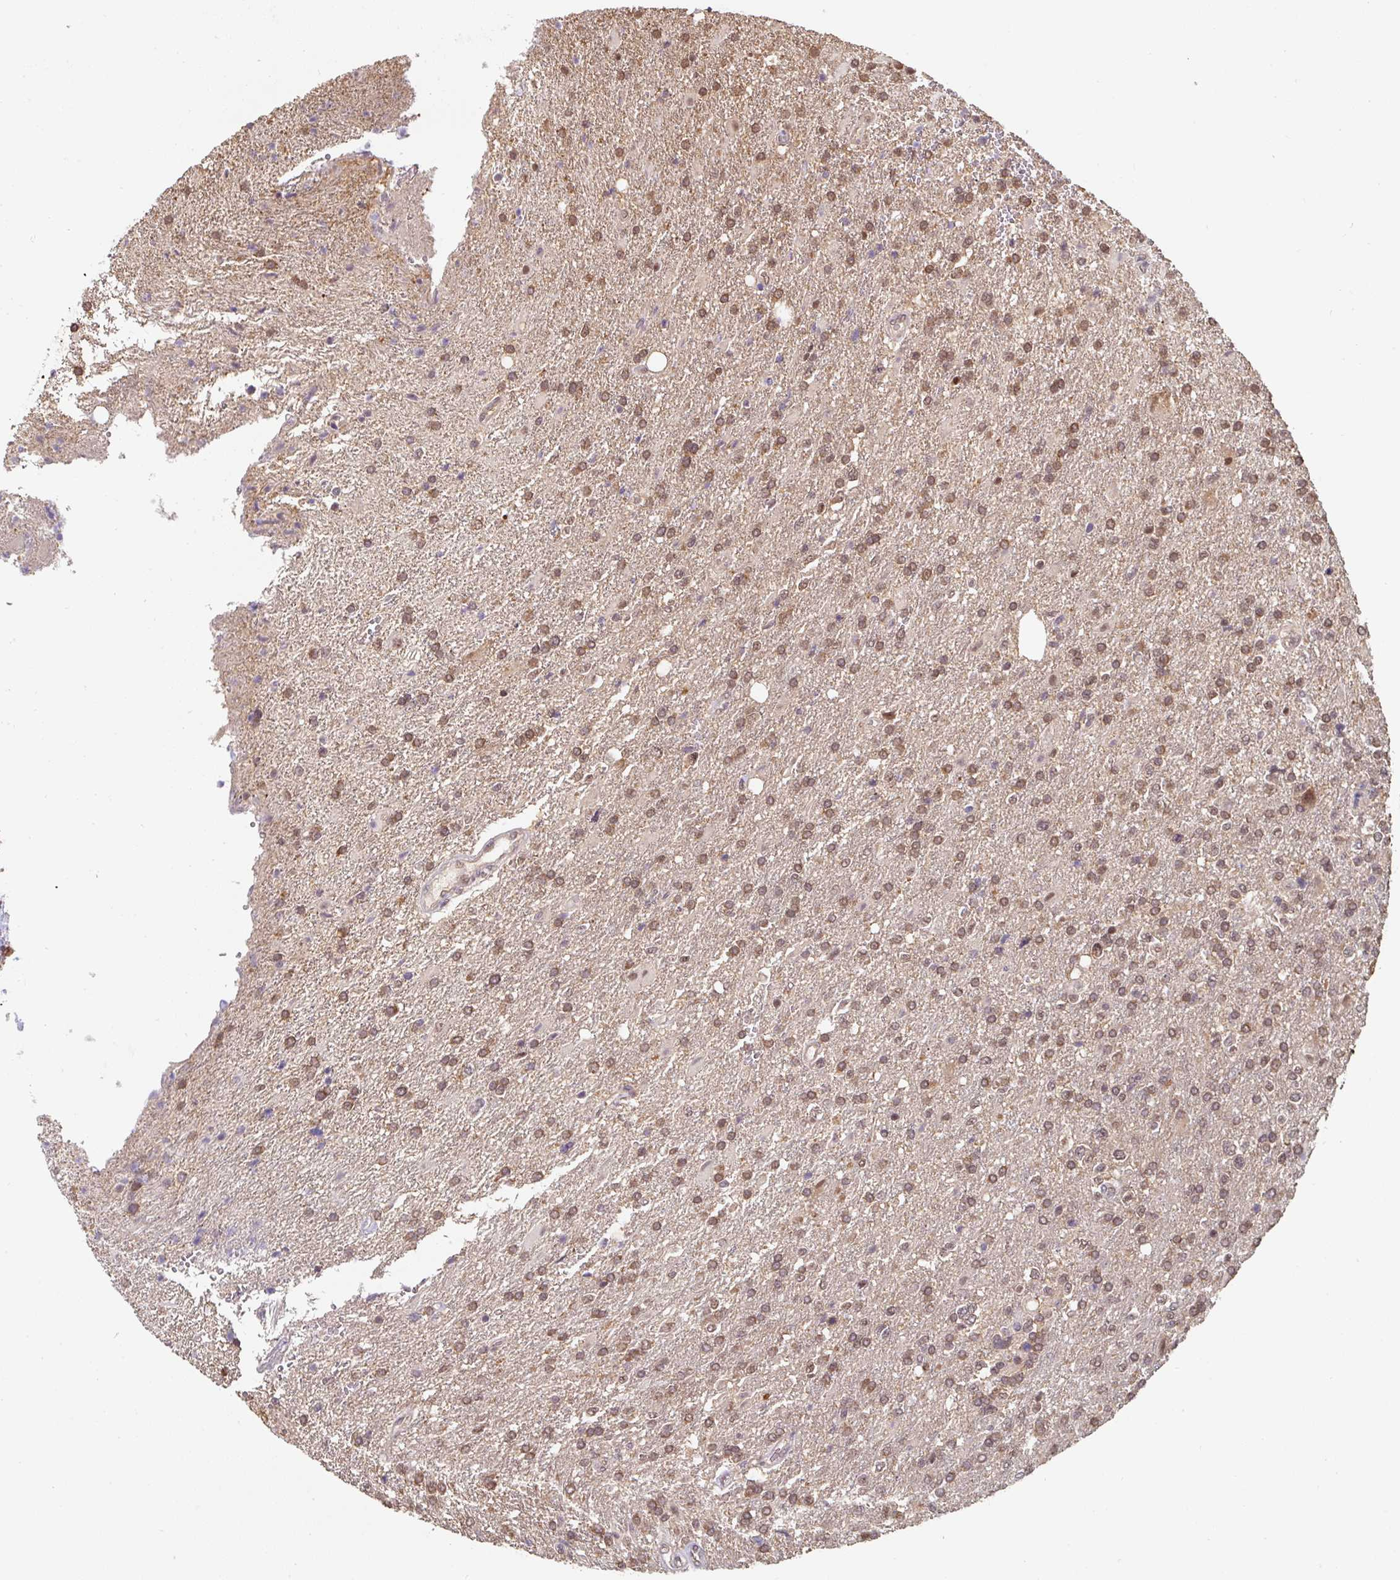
{"staining": {"intensity": "moderate", "quantity": ">75%", "location": "nuclear"}, "tissue": "glioma", "cell_type": "Tumor cells", "image_type": "cancer", "snomed": [{"axis": "morphology", "description": "Glioma, malignant, High grade"}, {"axis": "topography", "description": "Brain"}], "caption": "Malignant glioma (high-grade) stained with a protein marker reveals moderate staining in tumor cells.", "gene": "ST13", "patient": {"sex": "male", "age": 56}}